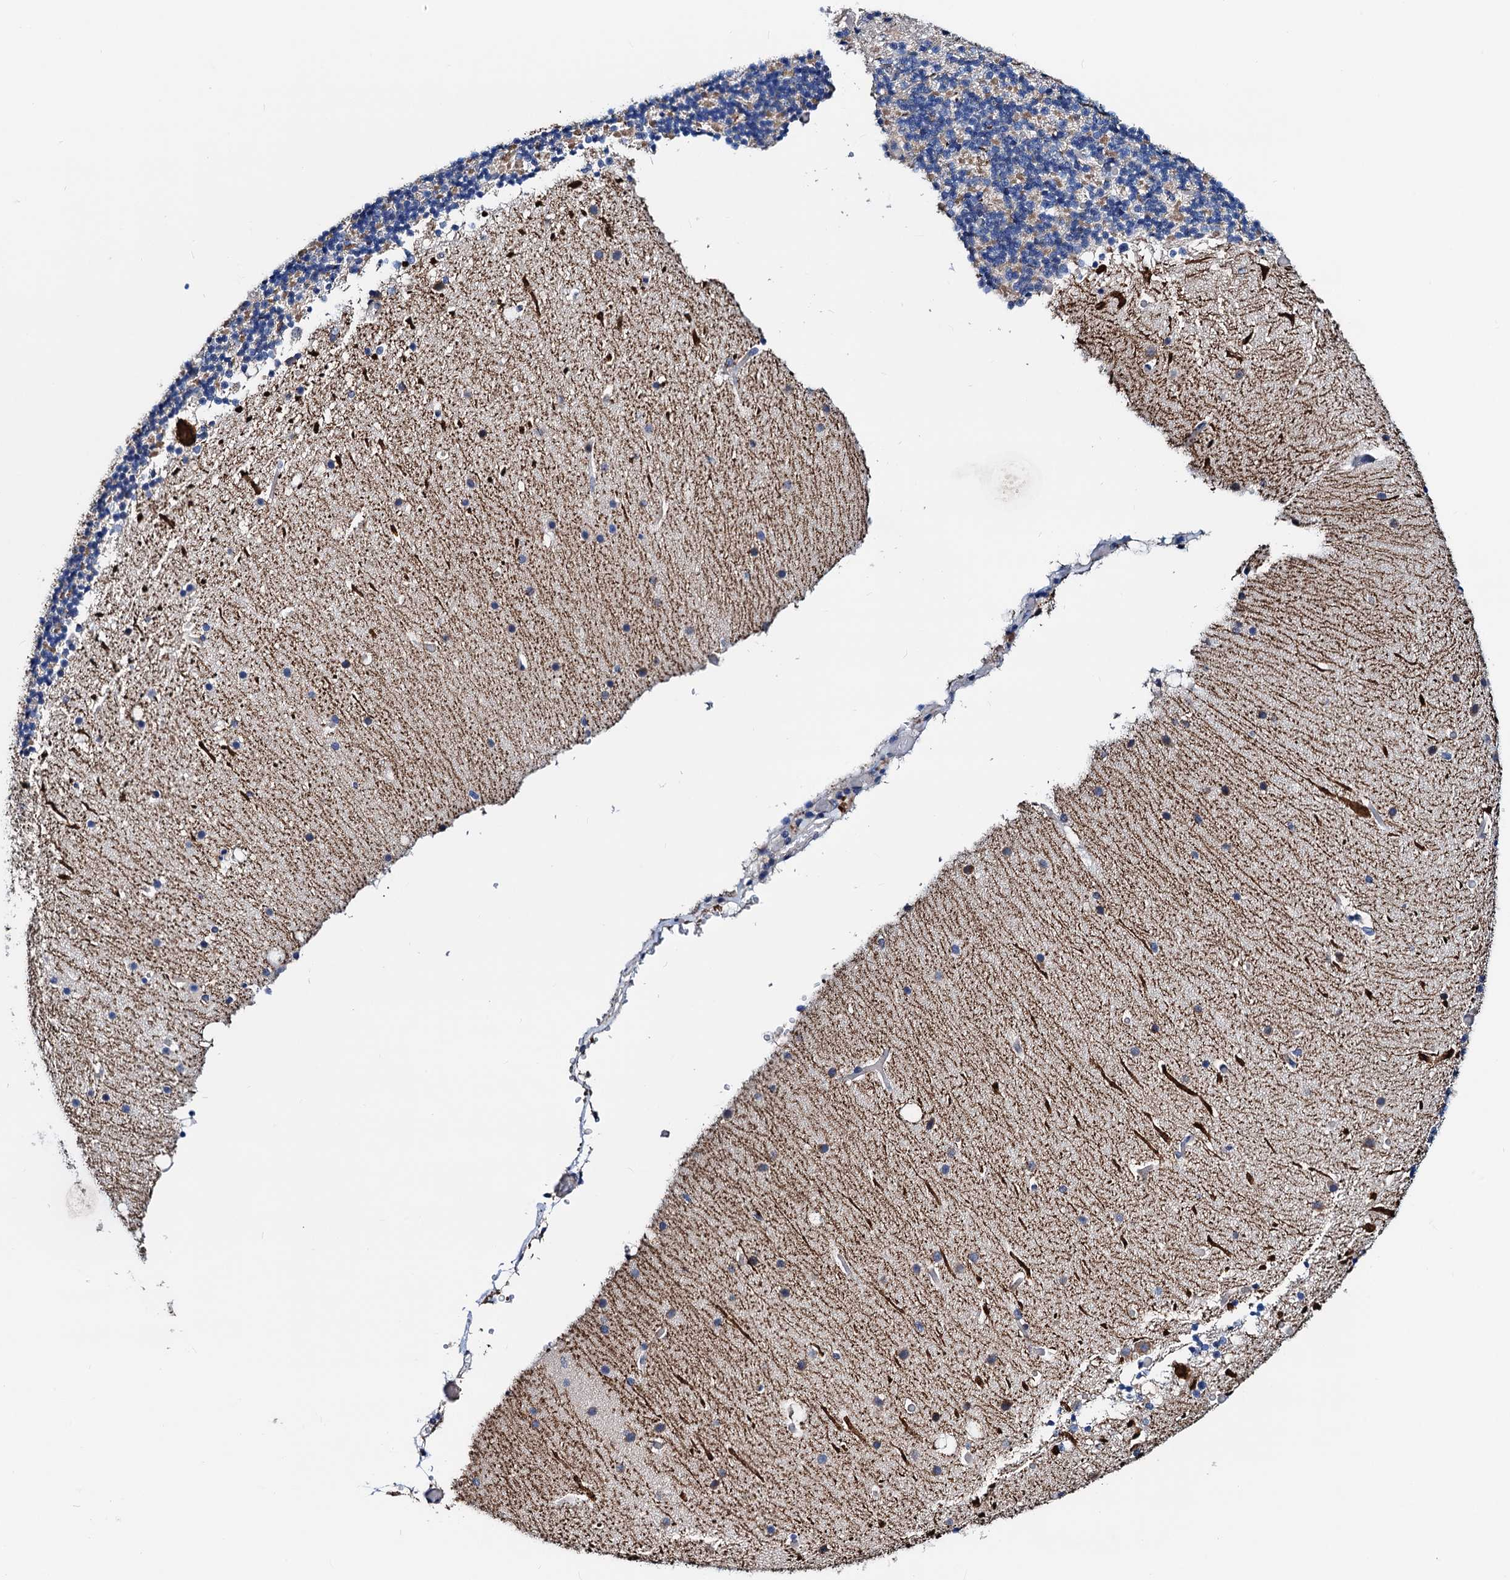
{"staining": {"intensity": "weak", "quantity": "25%-75%", "location": "cytoplasmic/membranous"}, "tissue": "cerebellum", "cell_type": "Cells in granular layer", "image_type": "normal", "snomed": [{"axis": "morphology", "description": "Normal tissue, NOS"}, {"axis": "topography", "description": "Cerebellum"}], "caption": "This photomicrograph exhibits unremarkable cerebellum stained with IHC to label a protein in brown. The cytoplasmic/membranous of cells in granular layer show weak positivity for the protein. Nuclei are counter-stained blue.", "gene": "GCOM1", "patient": {"sex": "male", "age": 57}}